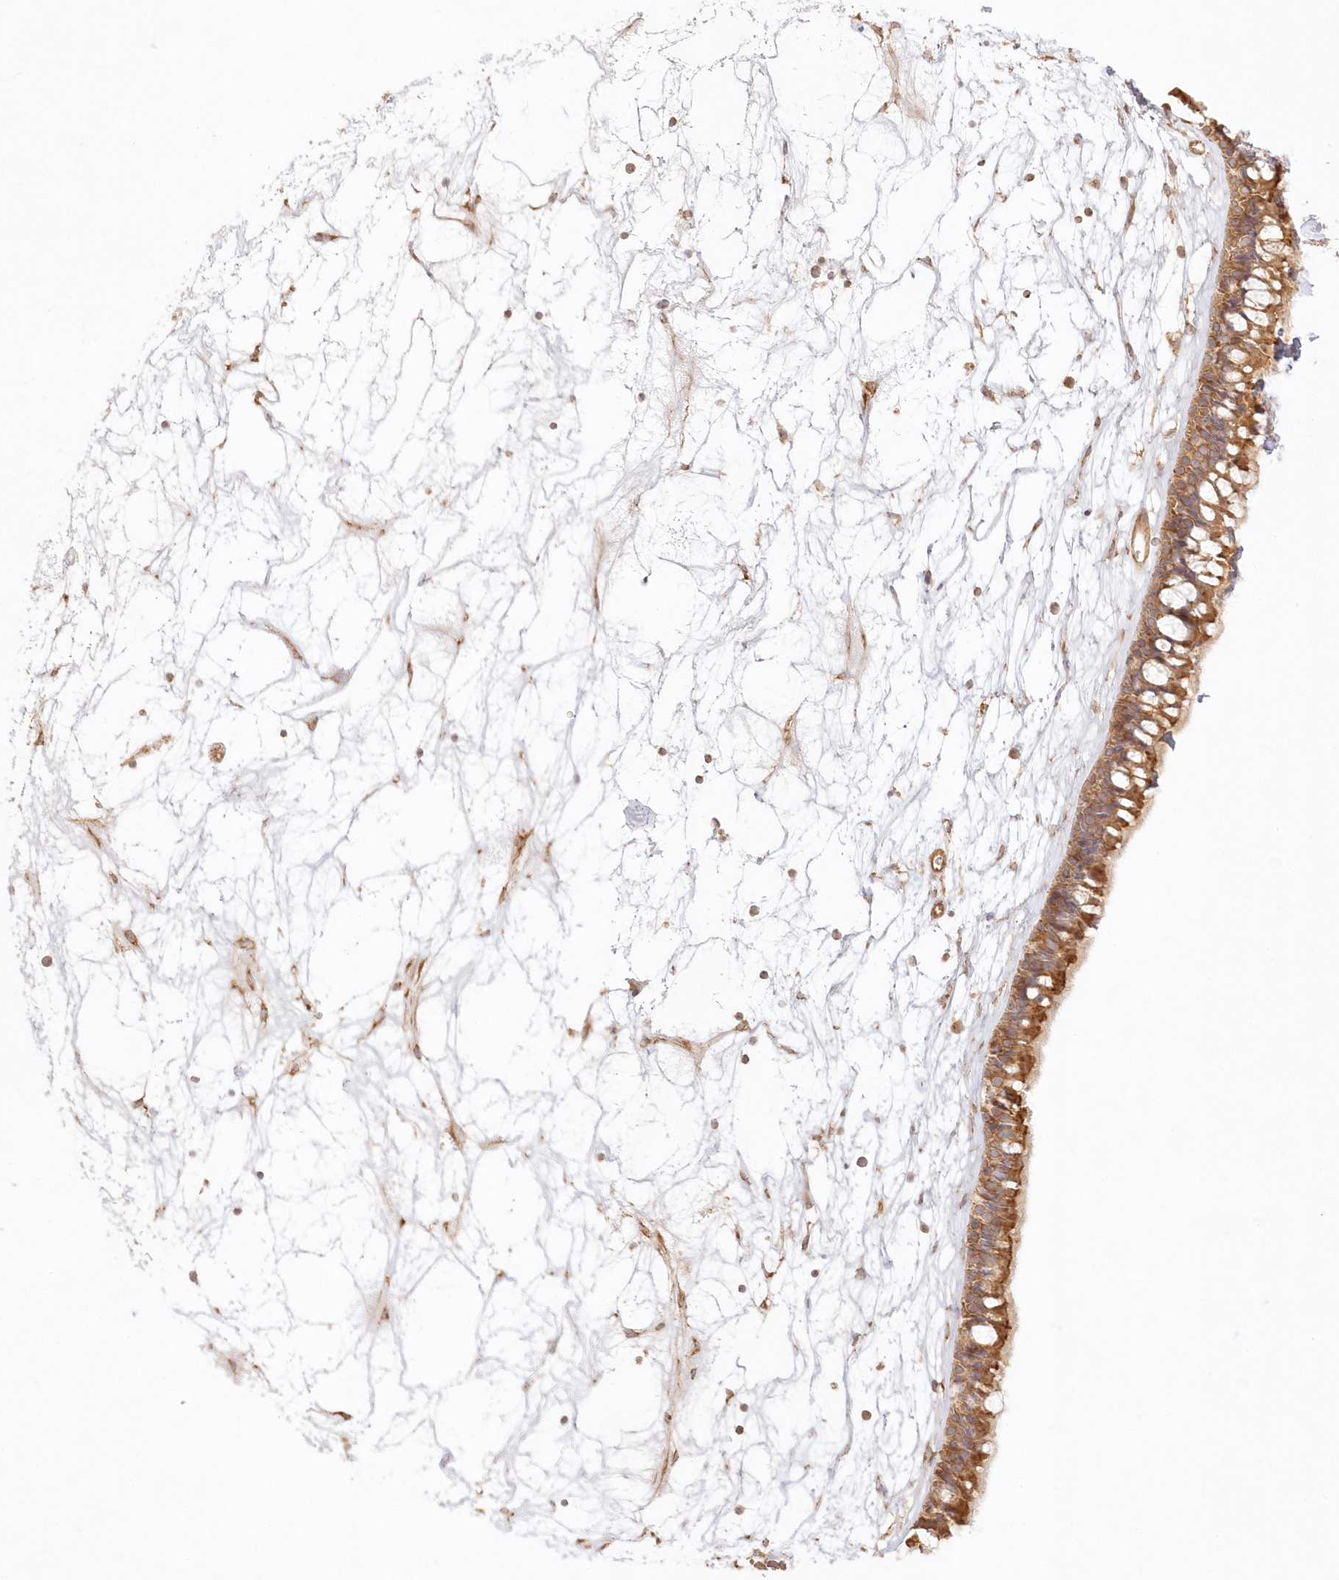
{"staining": {"intensity": "moderate", "quantity": ">75%", "location": "cytoplasmic/membranous"}, "tissue": "nasopharynx", "cell_type": "Respiratory epithelial cells", "image_type": "normal", "snomed": [{"axis": "morphology", "description": "Normal tissue, NOS"}, {"axis": "topography", "description": "Nasopharynx"}], "caption": "DAB immunohistochemical staining of normal nasopharynx reveals moderate cytoplasmic/membranous protein expression in approximately >75% of respiratory epithelial cells. (DAB (3,3'-diaminobenzidine) = brown stain, brightfield microscopy at high magnification).", "gene": "KIAA0232", "patient": {"sex": "male", "age": 64}}